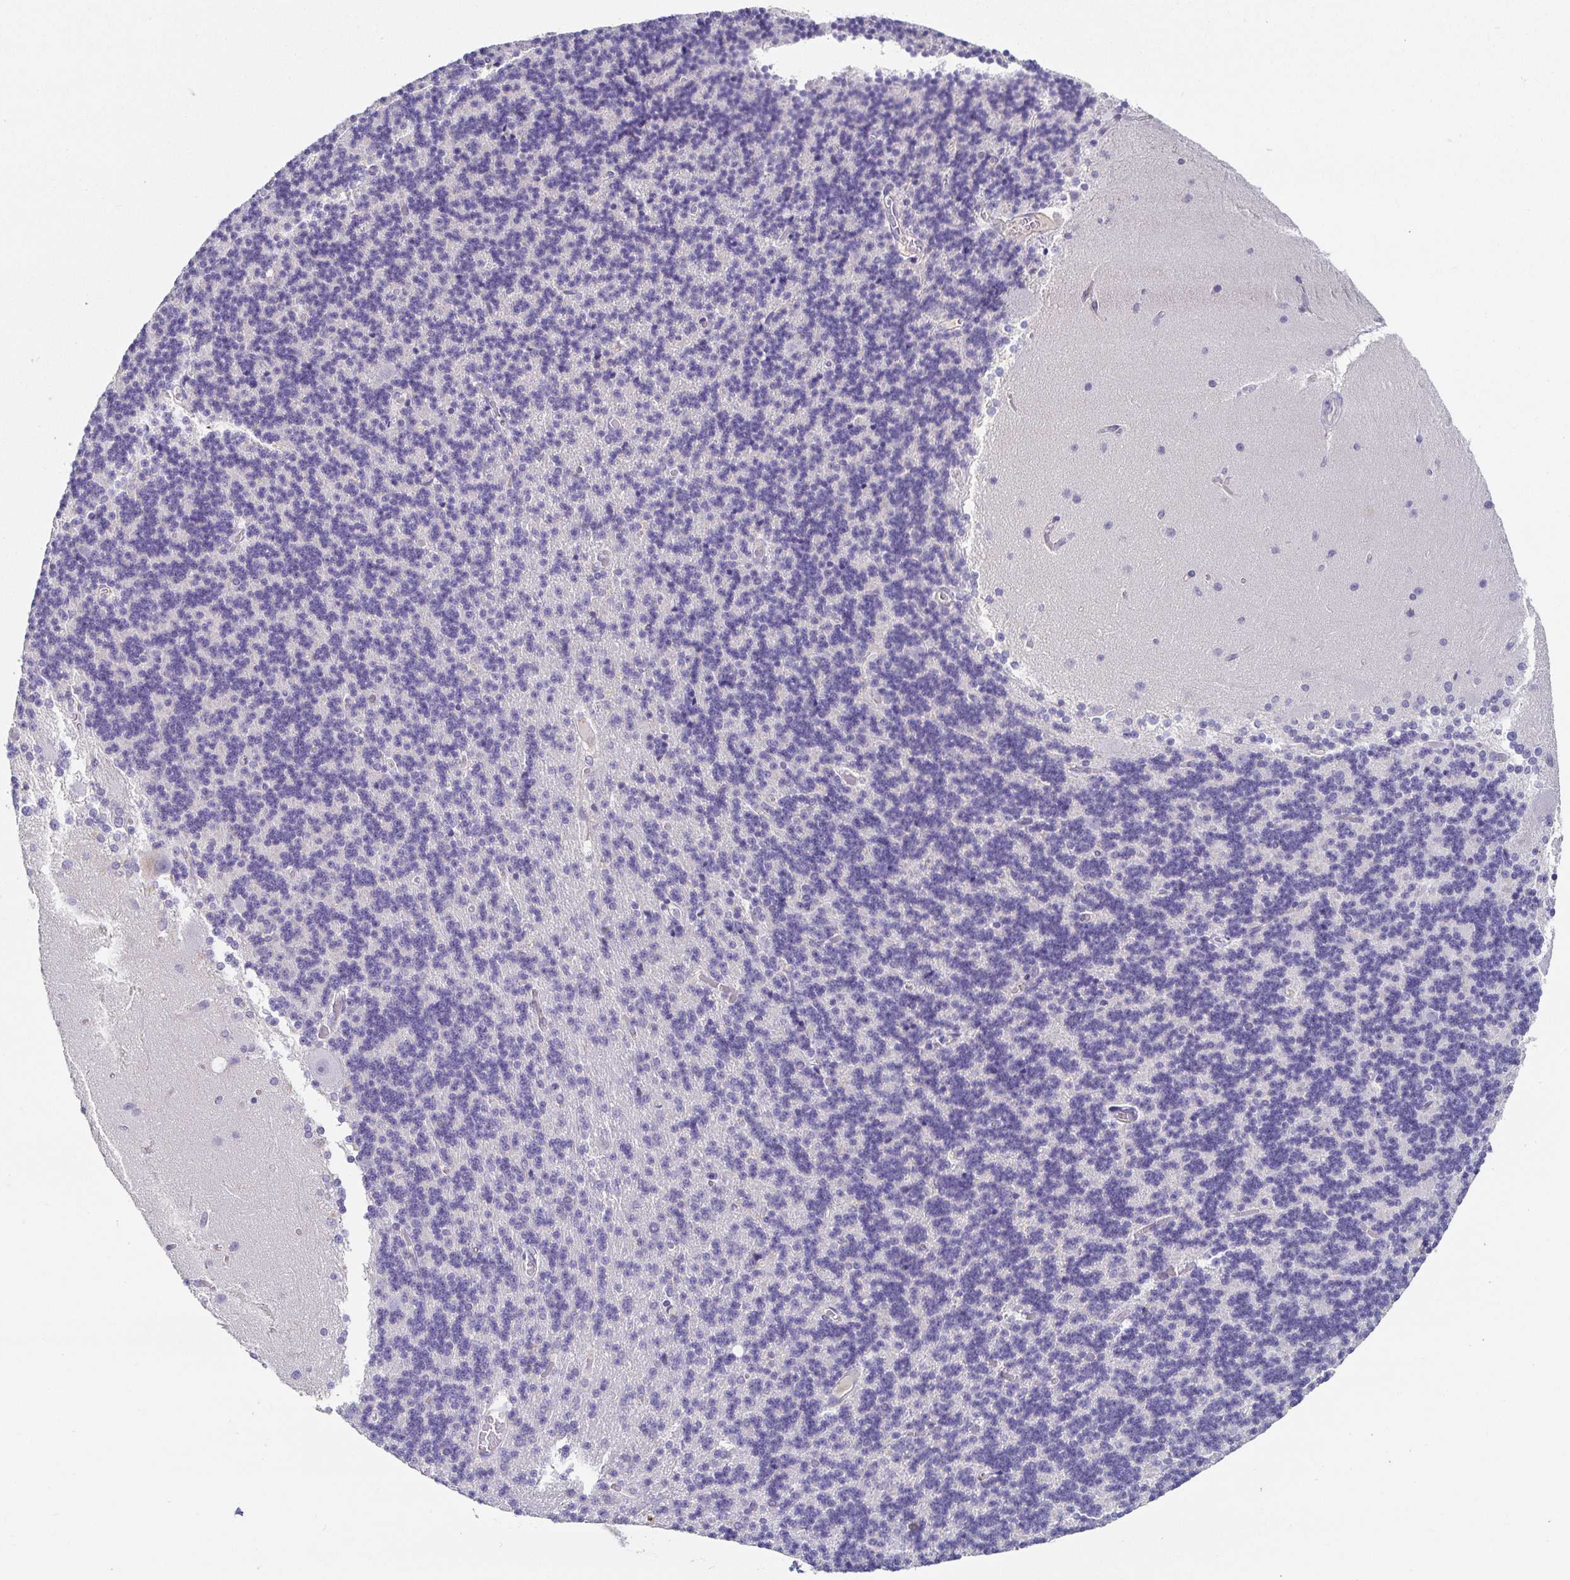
{"staining": {"intensity": "negative", "quantity": "none", "location": "none"}, "tissue": "cerebellum", "cell_type": "Cells in granular layer", "image_type": "normal", "snomed": [{"axis": "morphology", "description": "Normal tissue, NOS"}, {"axis": "topography", "description": "Cerebellum"}], "caption": "Photomicrograph shows no significant protein staining in cells in granular layer of normal cerebellum. (Brightfield microscopy of DAB IHC at high magnification).", "gene": "PIWIL3", "patient": {"sex": "female", "age": 54}}